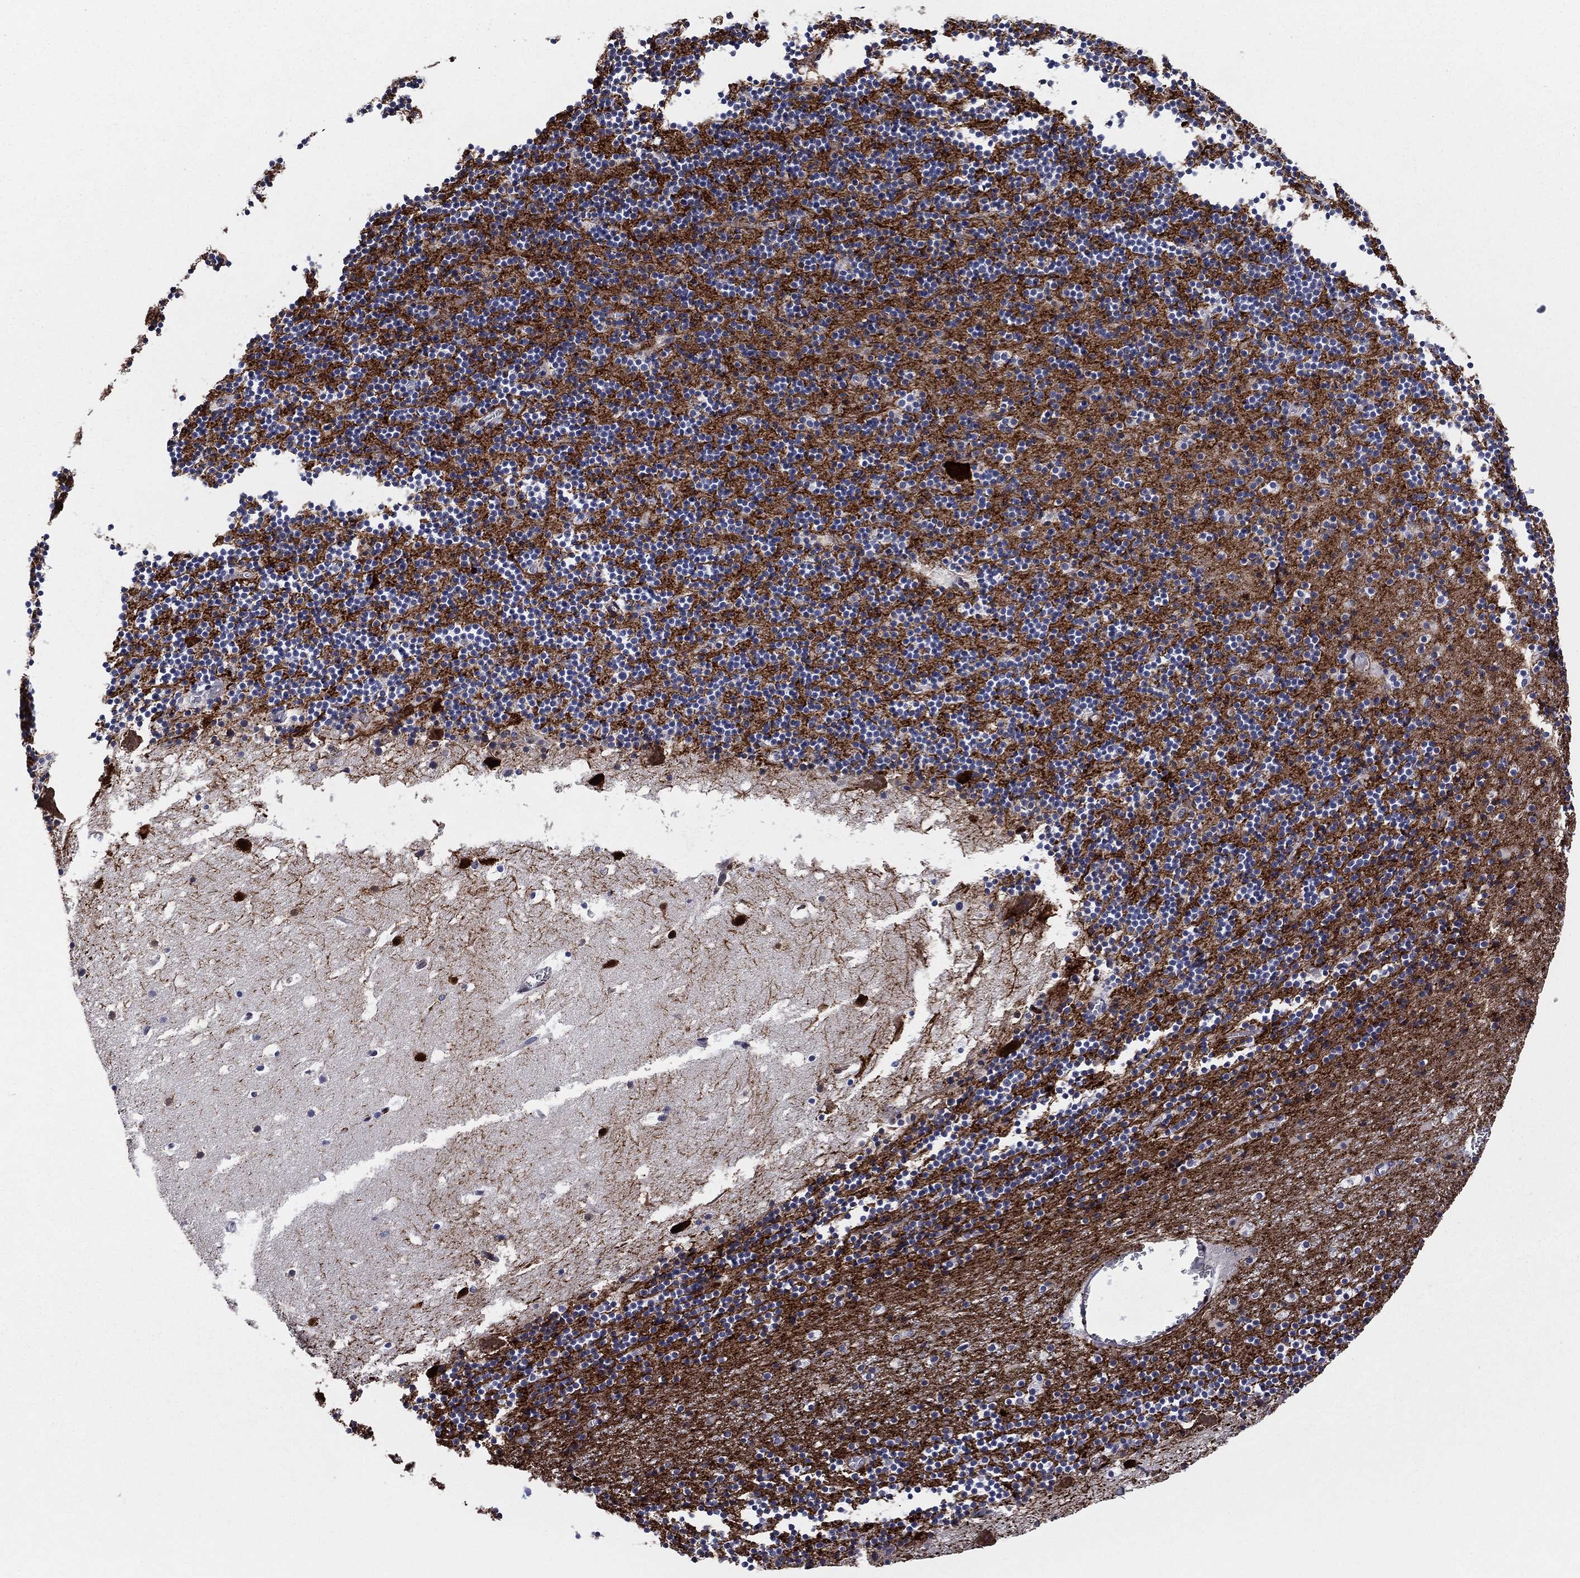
{"staining": {"intensity": "strong", "quantity": "<25%", "location": "cytoplasmic/membranous,nuclear"}, "tissue": "cerebellum", "cell_type": "Cells in granular layer", "image_type": "normal", "snomed": [{"axis": "morphology", "description": "Normal tissue, NOS"}, {"axis": "topography", "description": "Cerebellum"}], "caption": "IHC of unremarkable cerebellum displays medium levels of strong cytoplasmic/membranous,nuclear expression in about <25% of cells in granular layer.", "gene": "SNCG", "patient": {"sex": "male", "age": 37}}